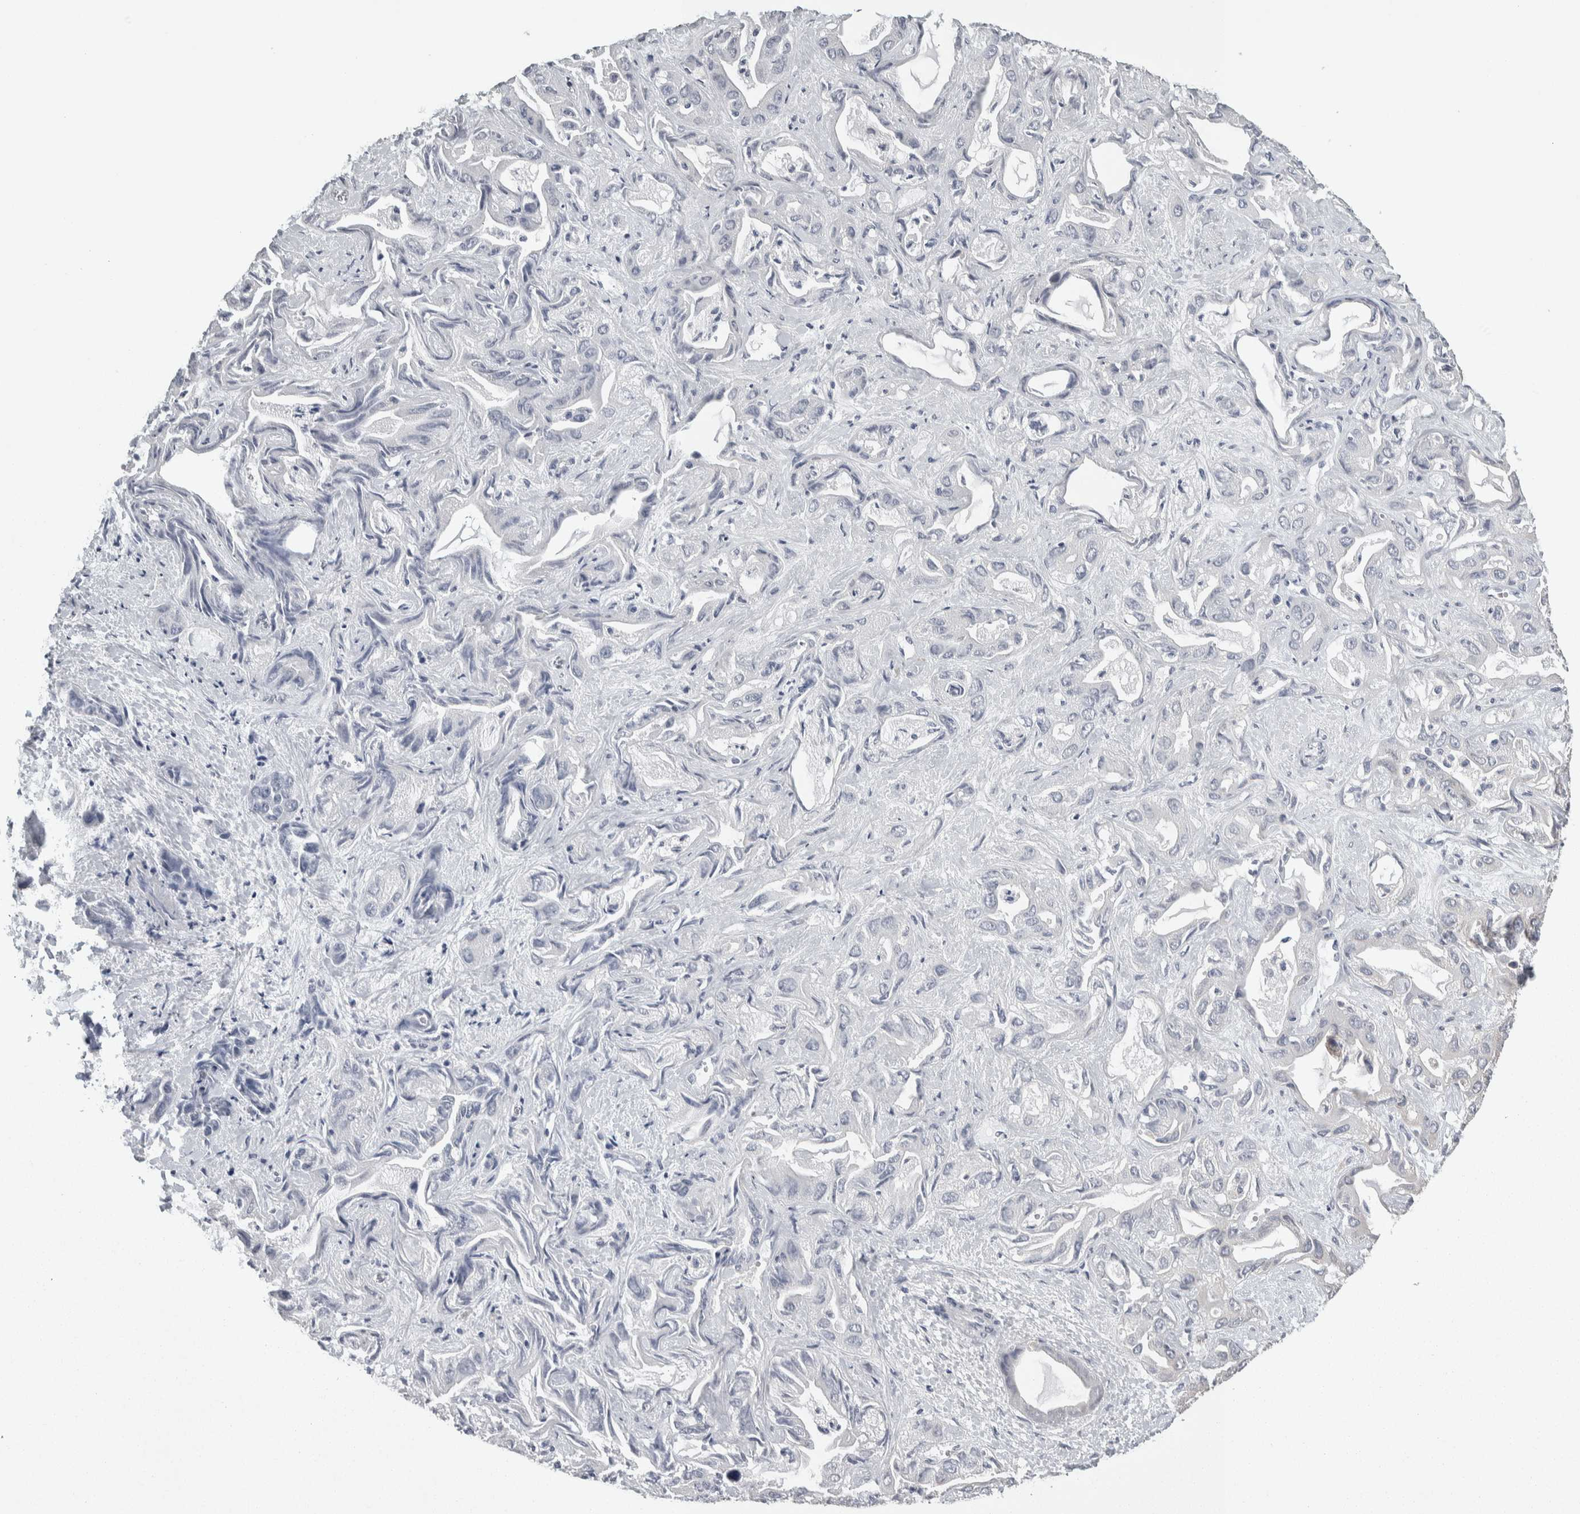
{"staining": {"intensity": "weak", "quantity": "25%-75%", "location": "cytoplasmic/membranous"}, "tissue": "liver cancer", "cell_type": "Tumor cells", "image_type": "cancer", "snomed": [{"axis": "morphology", "description": "Cholangiocarcinoma"}, {"axis": "topography", "description": "Liver"}], "caption": "IHC (DAB) staining of liver cholangiocarcinoma exhibits weak cytoplasmic/membranous protein expression in about 25%-75% of tumor cells.", "gene": "SIGMAR1", "patient": {"sex": "female", "age": 52}}